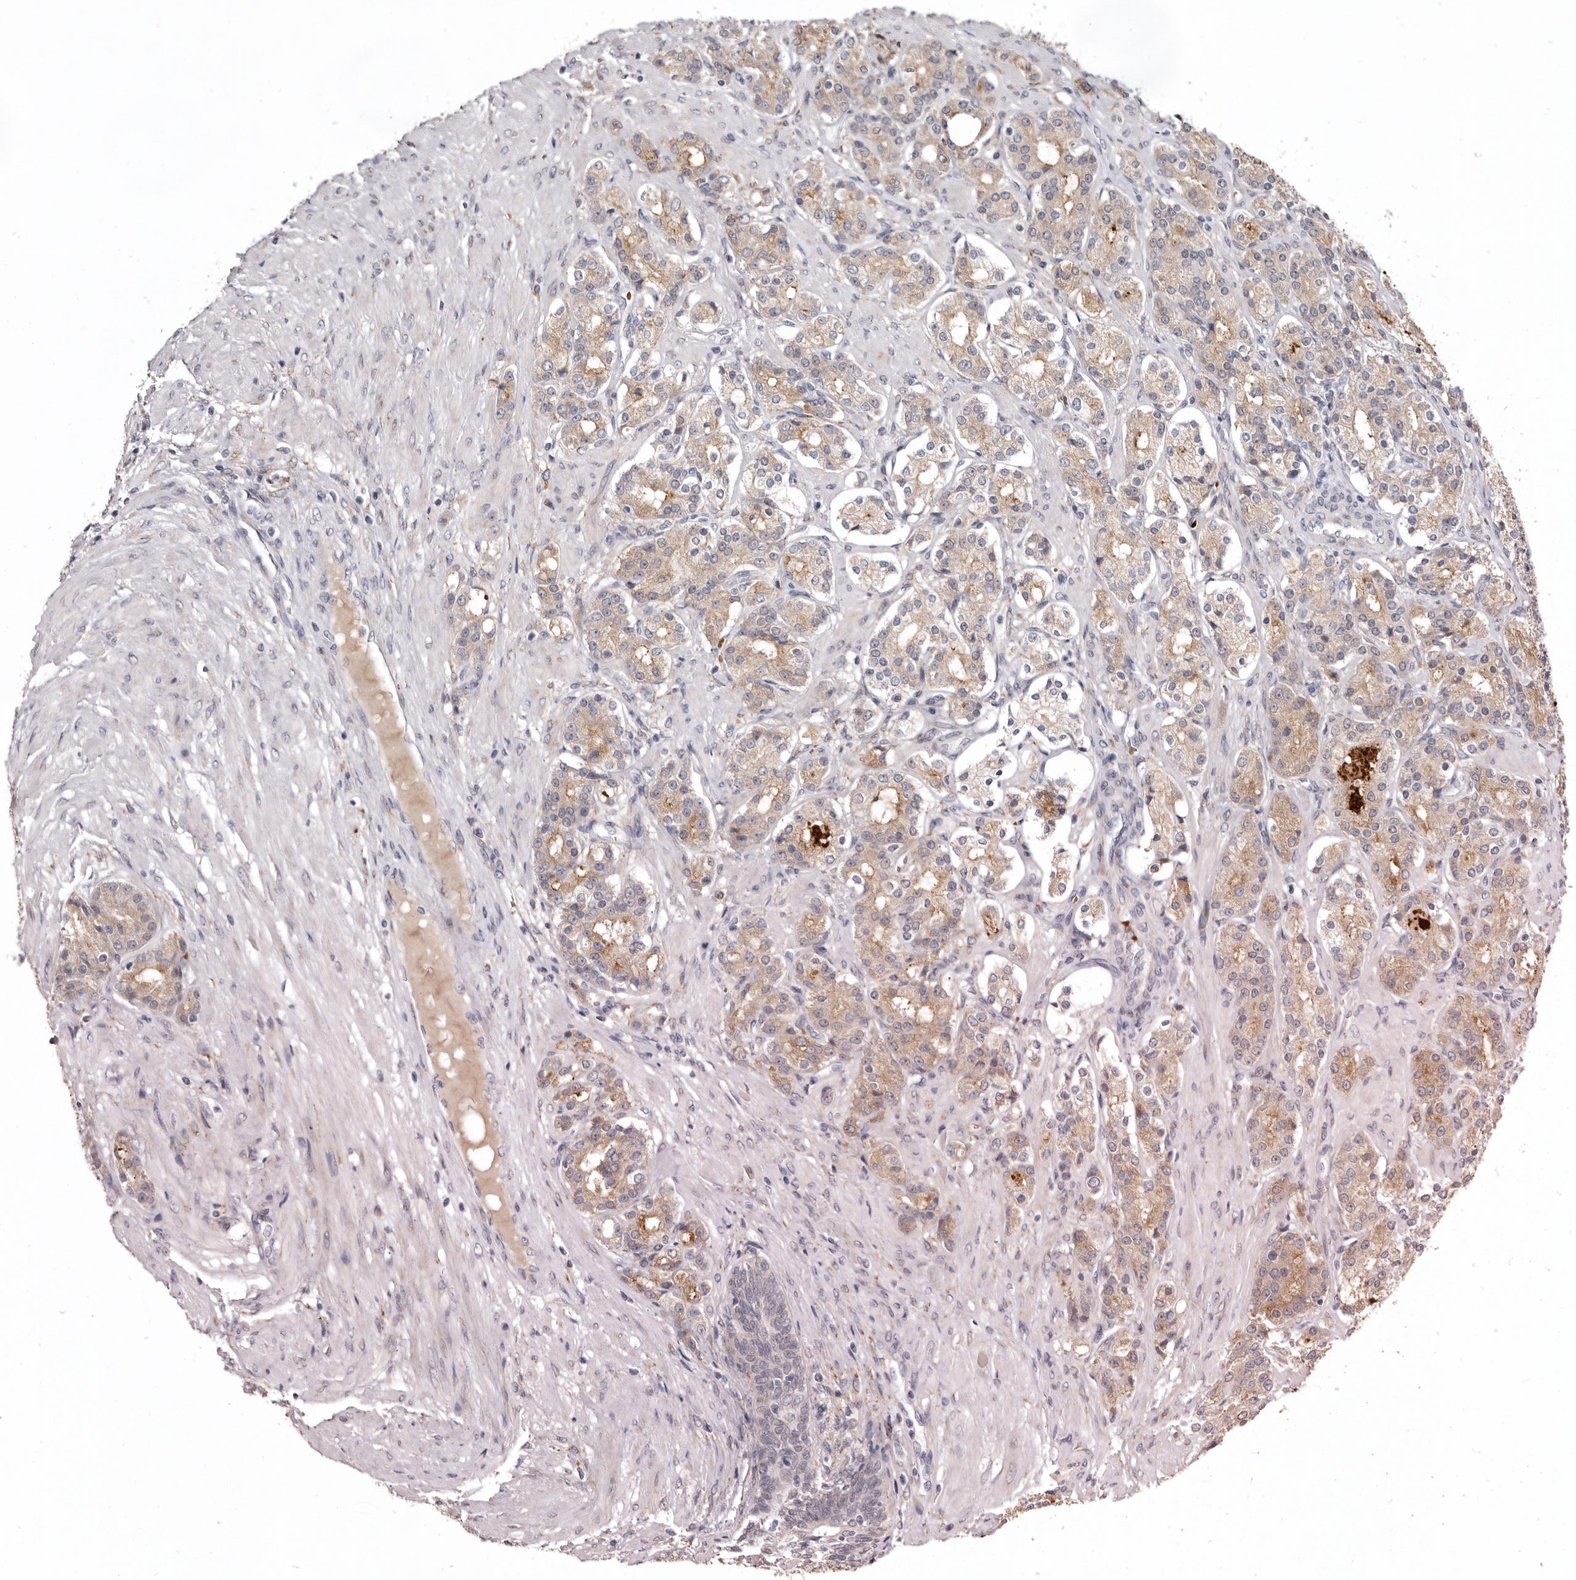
{"staining": {"intensity": "weak", "quantity": "25%-75%", "location": "cytoplasmic/membranous"}, "tissue": "prostate cancer", "cell_type": "Tumor cells", "image_type": "cancer", "snomed": [{"axis": "morphology", "description": "Adenocarcinoma, High grade"}, {"axis": "topography", "description": "Prostate"}], "caption": "This micrograph demonstrates immunohistochemistry (IHC) staining of high-grade adenocarcinoma (prostate), with low weak cytoplasmic/membranous positivity in approximately 25%-75% of tumor cells.", "gene": "NENF", "patient": {"sex": "male", "age": 60}}